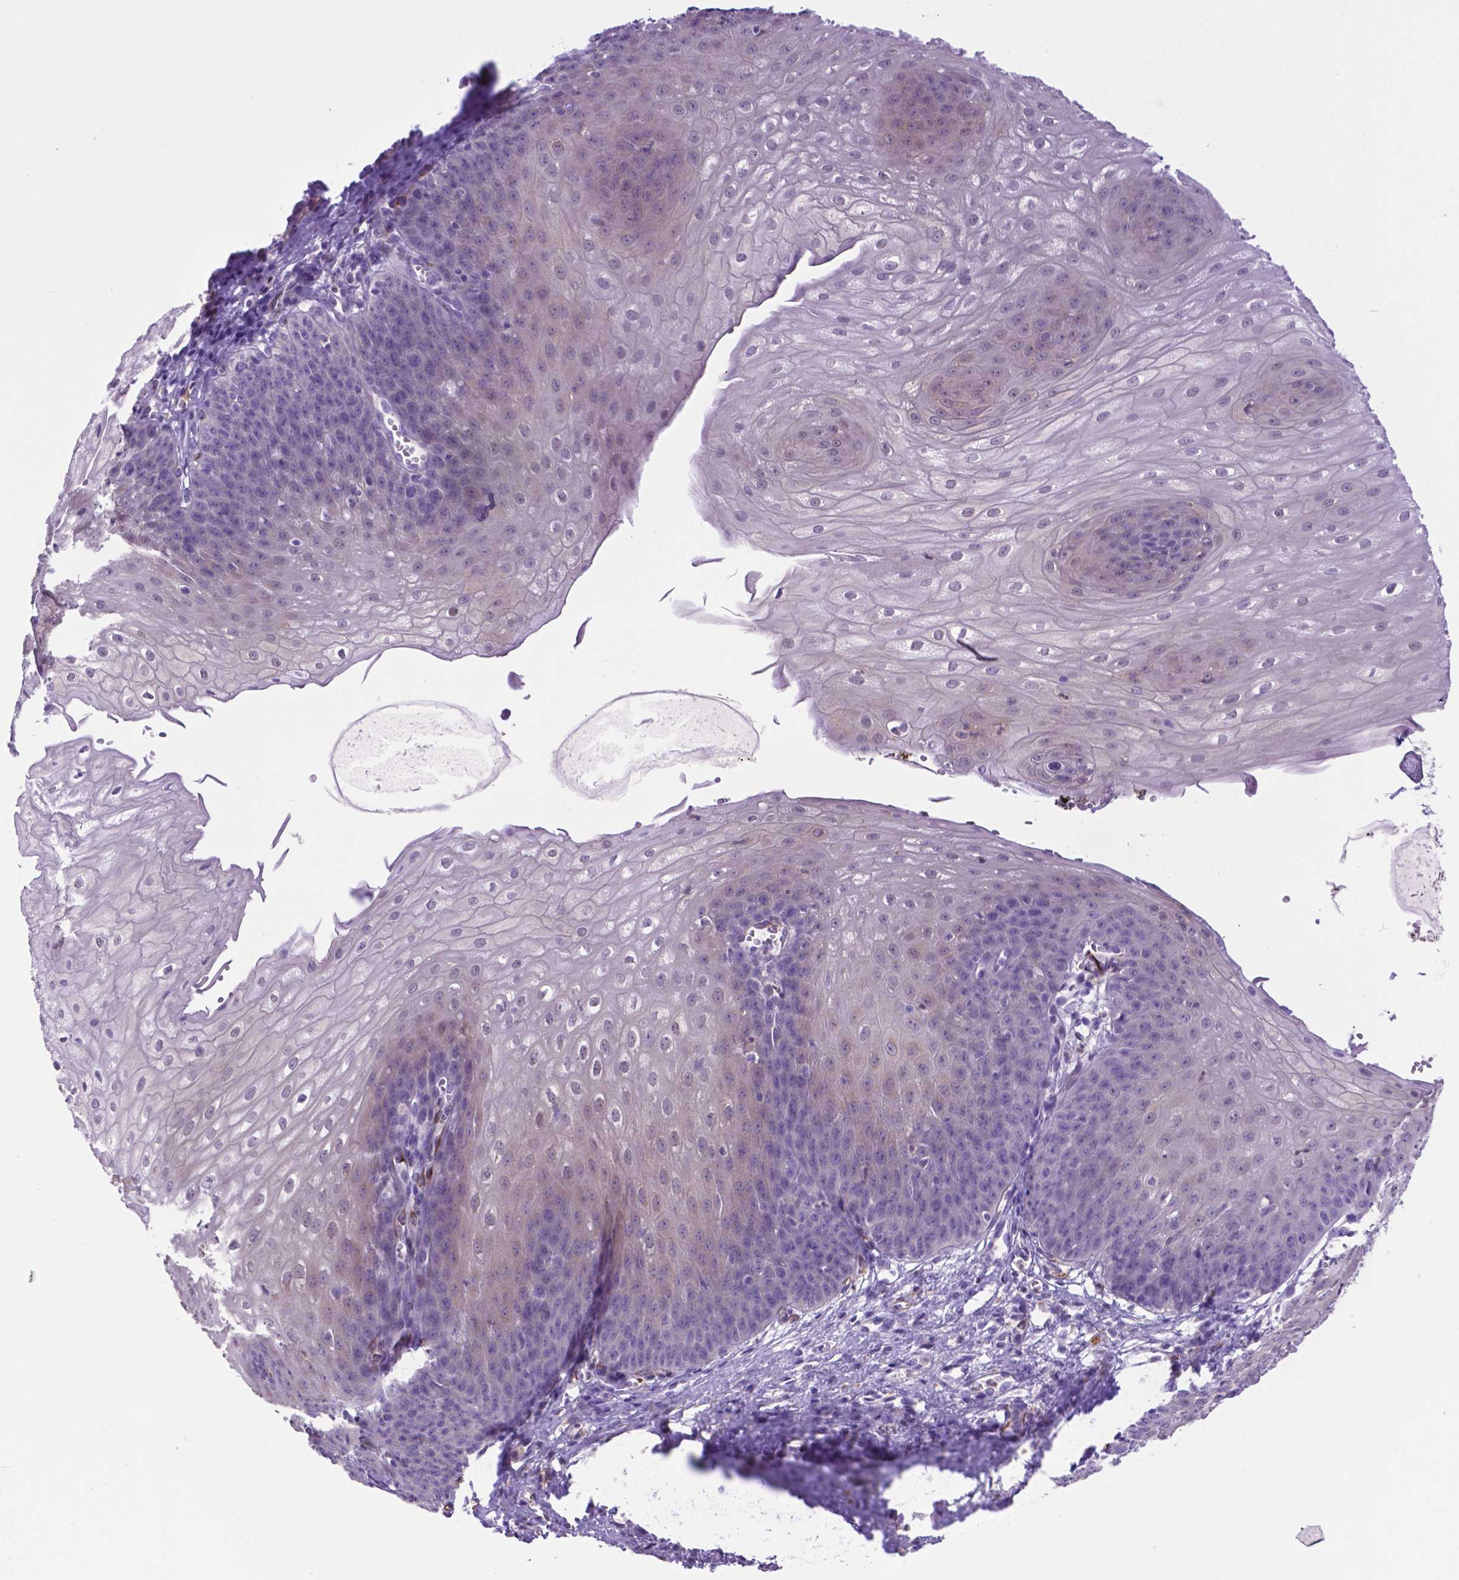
{"staining": {"intensity": "negative", "quantity": "none", "location": "none"}, "tissue": "esophagus", "cell_type": "Squamous epithelial cells", "image_type": "normal", "snomed": [{"axis": "morphology", "description": "Normal tissue, NOS"}, {"axis": "topography", "description": "Esophagus"}], "caption": "Protein analysis of benign esophagus displays no significant positivity in squamous epithelial cells.", "gene": "LZTR1", "patient": {"sex": "male", "age": 71}}